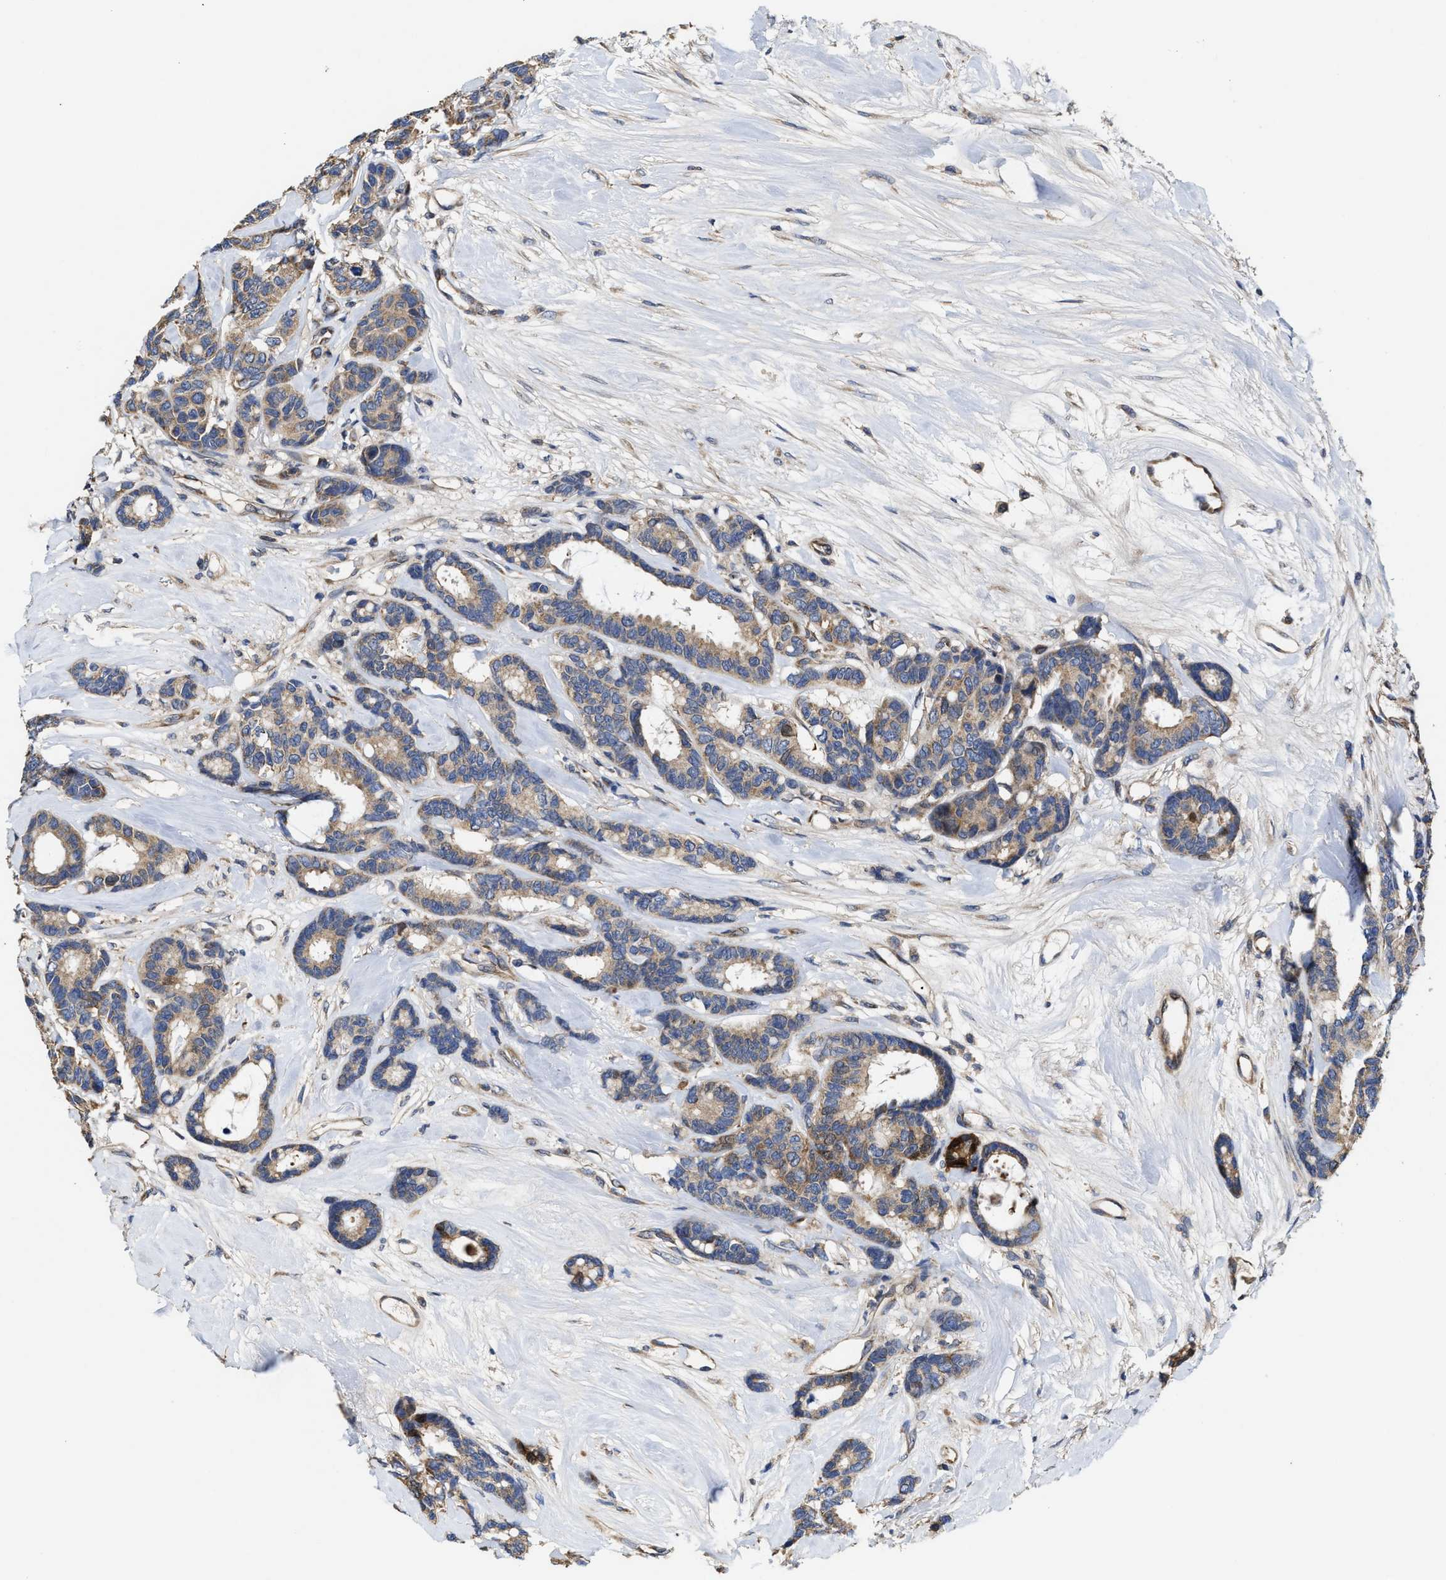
{"staining": {"intensity": "moderate", "quantity": "<25%", "location": "cytoplasmic/membranous"}, "tissue": "breast cancer", "cell_type": "Tumor cells", "image_type": "cancer", "snomed": [{"axis": "morphology", "description": "Duct carcinoma"}, {"axis": "topography", "description": "Breast"}], "caption": "A brown stain labels moderate cytoplasmic/membranous expression of a protein in intraductal carcinoma (breast) tumor cells. The staining is performed using DAB brown chromogen to label protein expression. The nuclei are counter-stained blue using hematoxylin.", "gene": "TRAF6", "patient": {"sex": "female", "age": 87}}